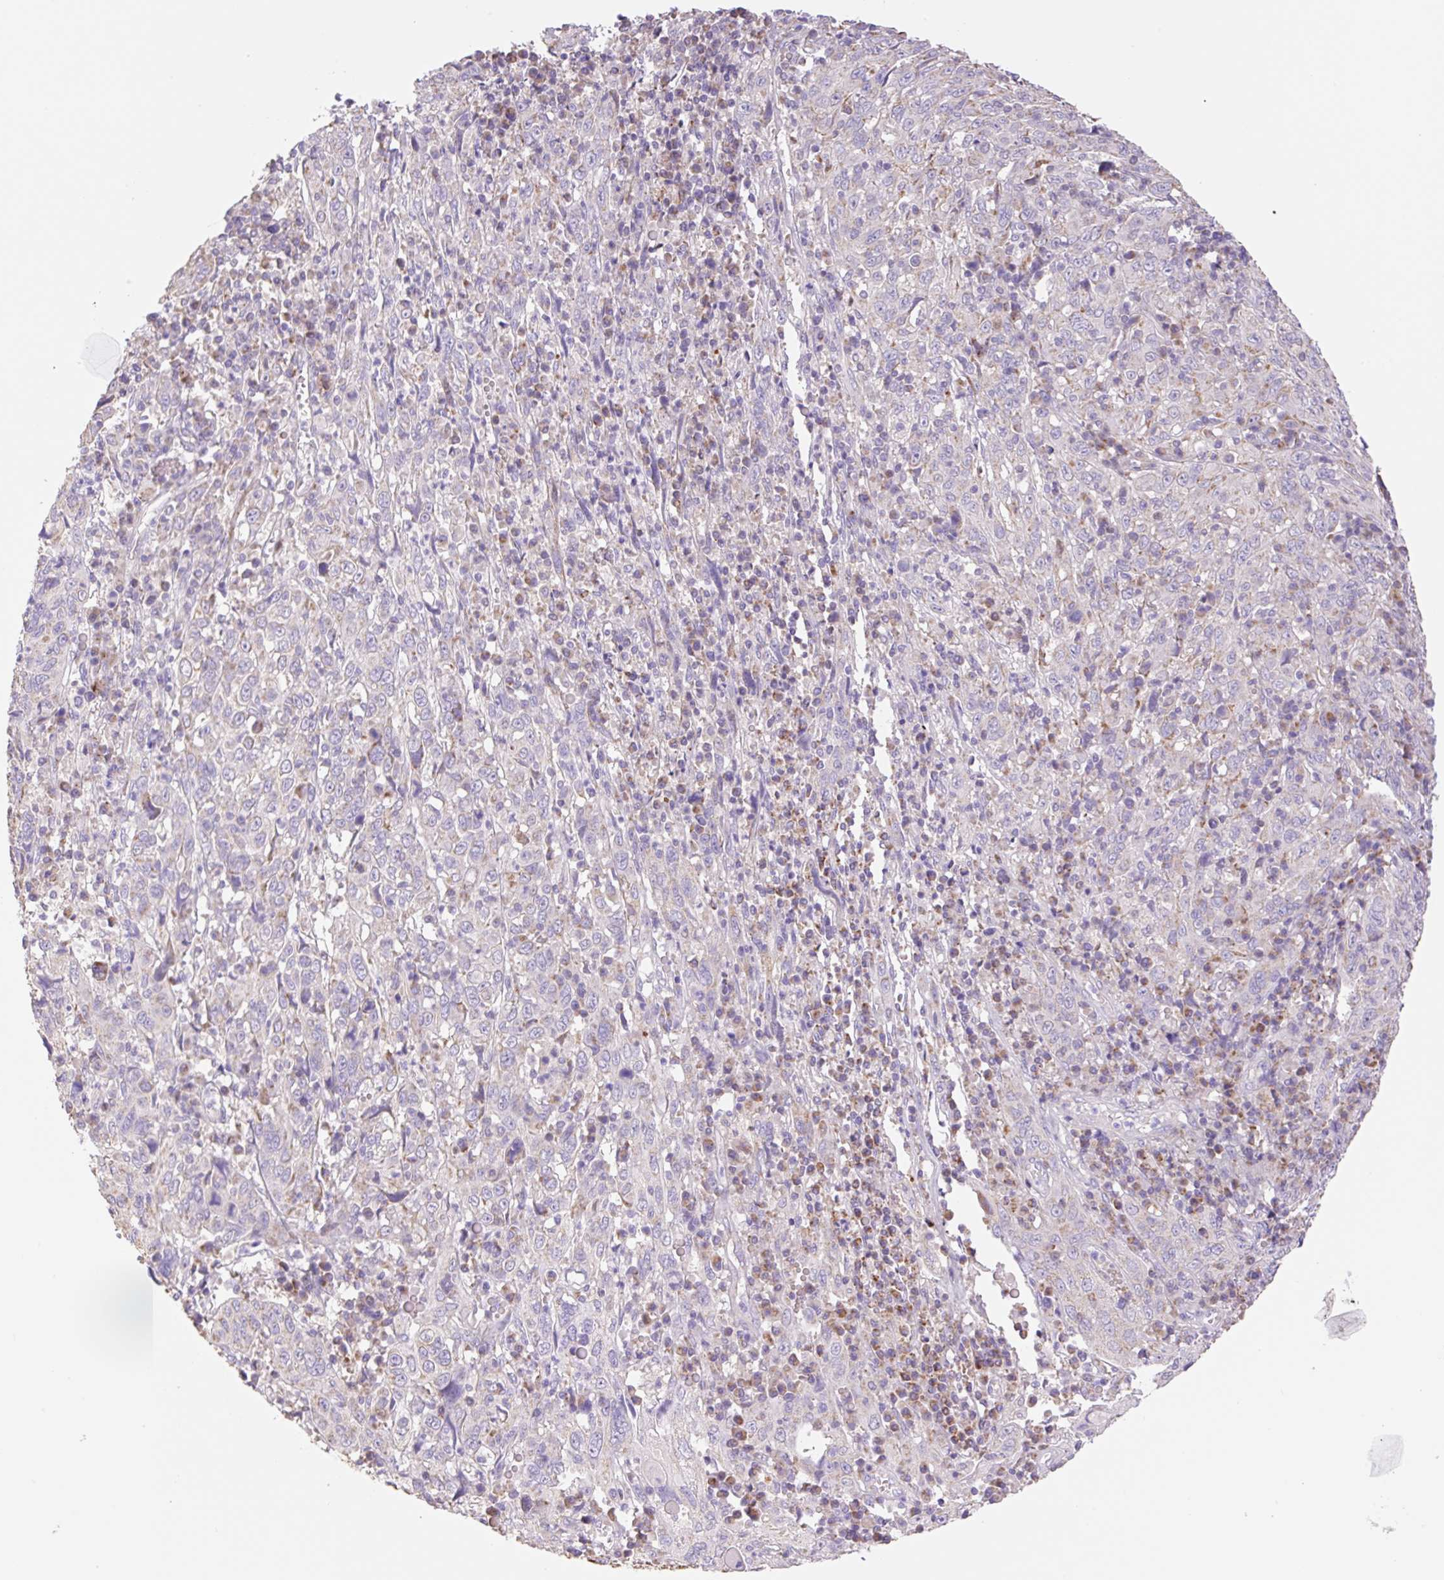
{"staining": {"intensity": "negative", "quantity": "none", "location": "none"}, "tissue": "cervical cancer", "cell_type": "Tumor cells", "image_type": "cancer", "snomed": [{"axis": "morphology", "description": "Squamous cell carcinoma, NOS"}, {"axis": "topography", "description": "Cervix"}], "caption": "IHC histopathology image of human cervical cancer (squamous cell carcinoma) stained for a protein (brown), which displays no positivity in tumor cells. Nuclei are stained in blue.", "gene": "COPZ2", "patient": {"sex": "female", "age": 46}}